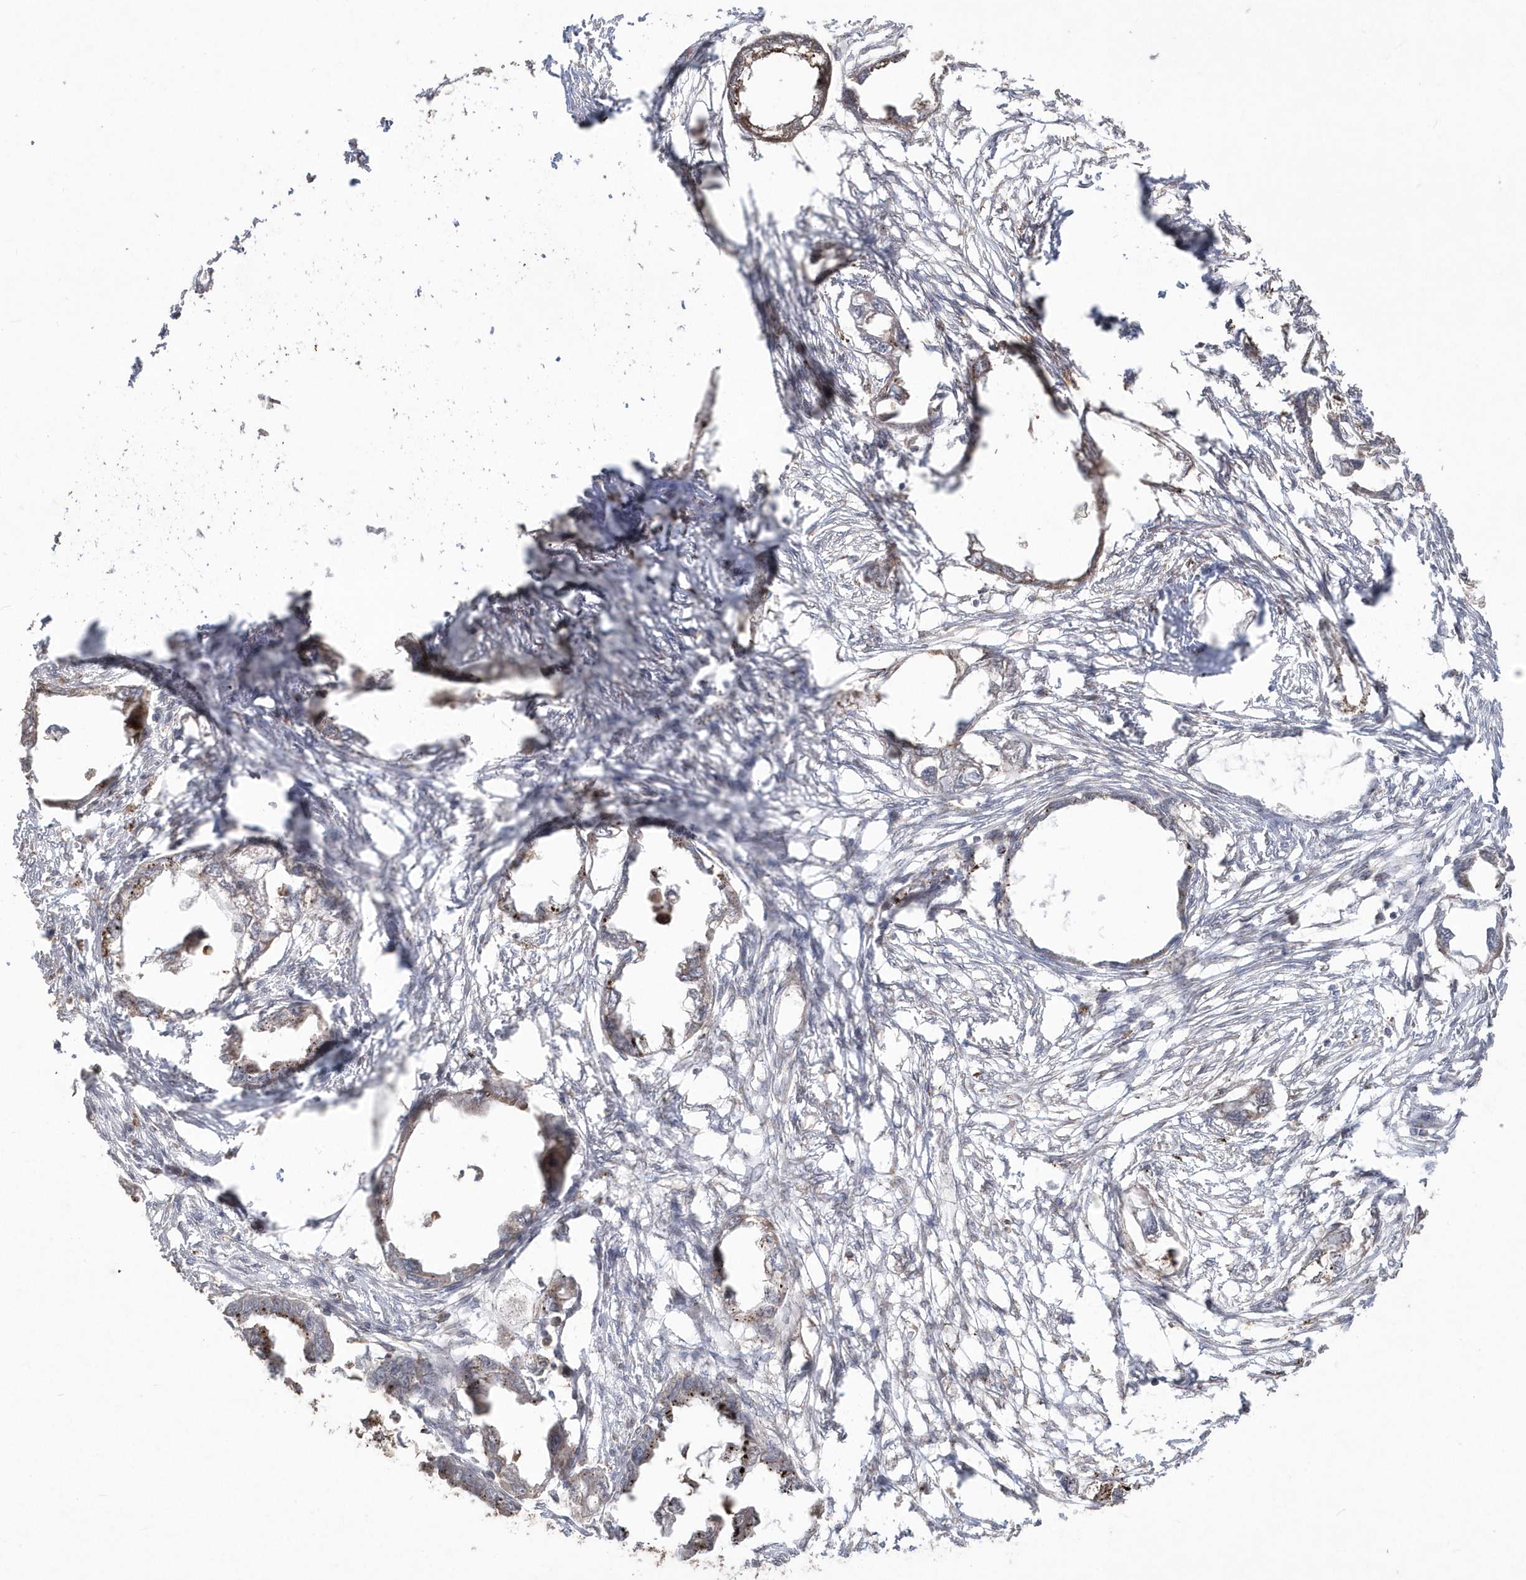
{"staining": {"intensity": "weak", "quantity": "<25%", "location": "cytoplasmic/membranous"}, "tissue": "endometrial cancer", "cell_type": "Tumor cells", "image_type": "cancer", "snomed": [{"axis": "morphology", "description": "Adenocarcinoma, NOS"}, {"axis": "morphology", "description": "Adenocarcinoma, metastatic, NOS"}, {"axis": "topography", "description": "Adipose tissue"}, {"axis": "topography", "description": "Endometrium"}], "caption": "Endometrial cancer stained for a protein using IHC displays no staining tumor cells.", "gene": "GEMIN6", "patient": {"sex": "female", "age": 67}}